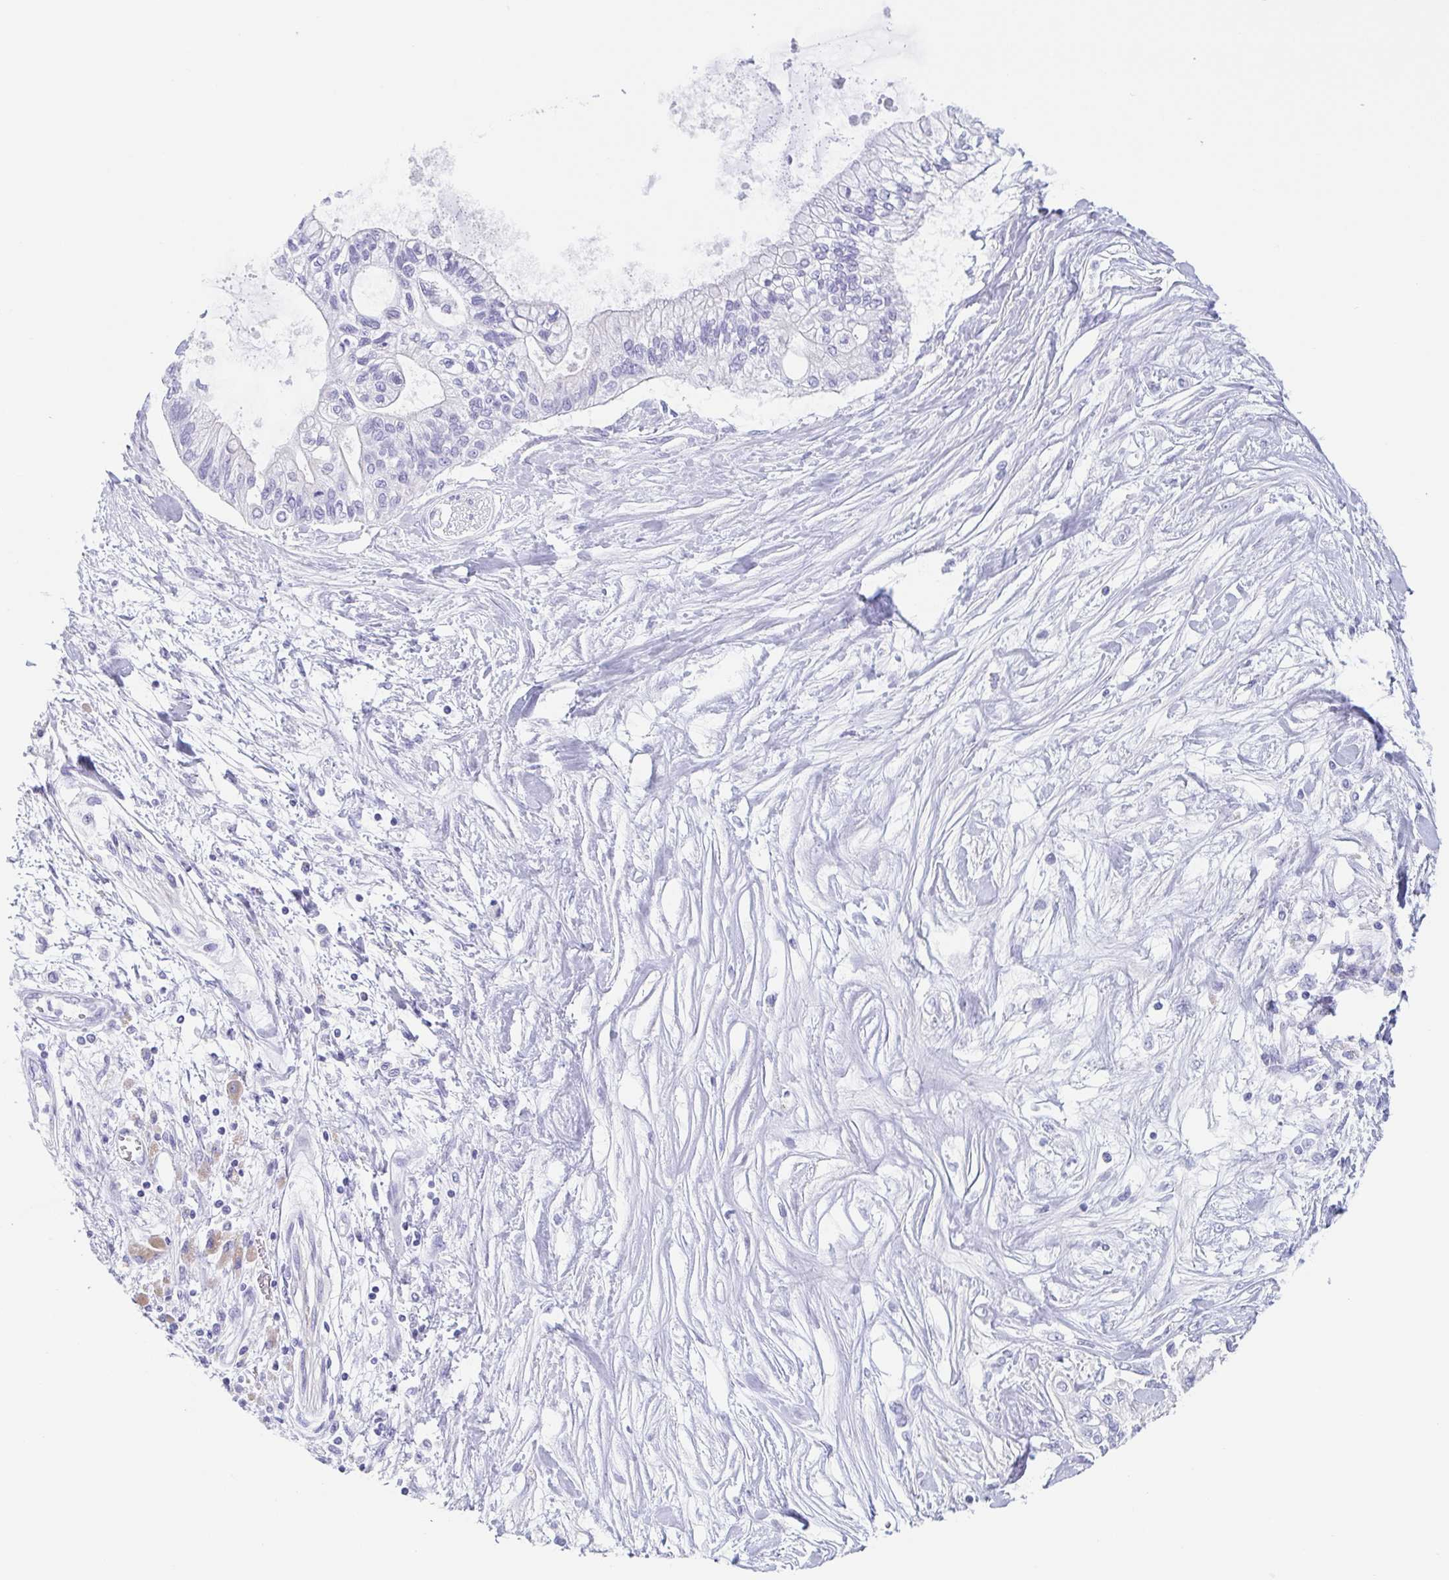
{"staining": {"intensity": "negative", "quantity": "none", "location": "none"}, "tissue": "pancreatic cancer", "cell_type": "Tumor cells", "image_type": "cancer", "snomed": [{"axis": "morphology", "description": "Adenocarcinoma, NOS"}, {"axis": "topography", "description": "Pancreas"}], "caption": "DAB immunohistochemical staining of human pancreatic adenocarcinoma reveals no significant expression in tumor cells.", "gene": "TAGLN3", "patient": {"sex": "female", "age": 77}}